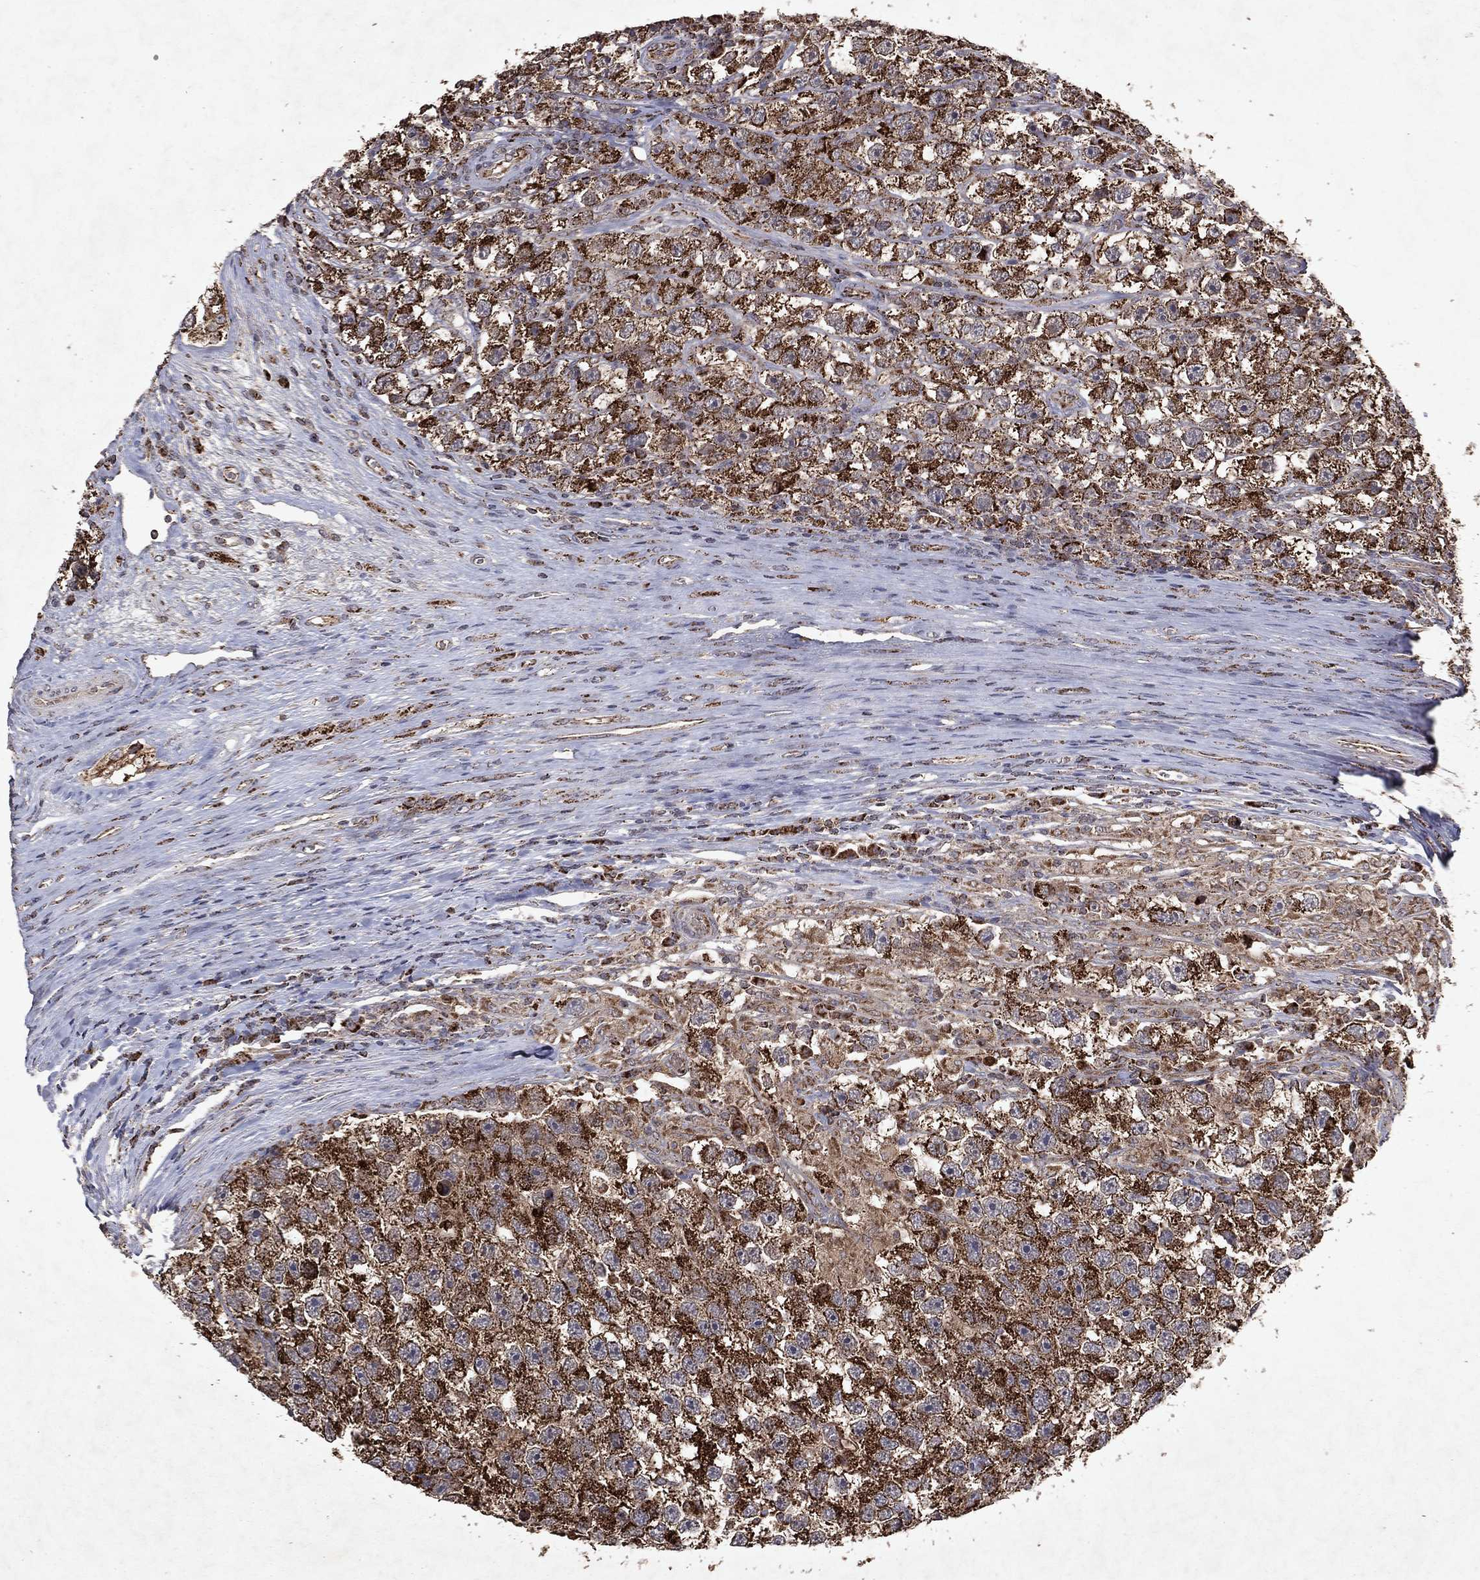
{"staining": {"intensity": "strong", "quantity": ">75%", "location": "cytoplasmic/membranous"}, "tissue": "testis cancer", "cell_type": "Tumor cells", "image_type": "cancer", "snomed": [{"axis": "morphology", "description": "Seminoma, NOS"}, {"axis": "topography", "description": "Testis"}], "caption": "Immunohistochemical staining of seminoma (testis) reveals strong cytoplasmic/membranous protein positivity in approximately >75% of tumor cells.", "gene": "PYROXD2", "patient": {"sex": "male", "age": 26}}